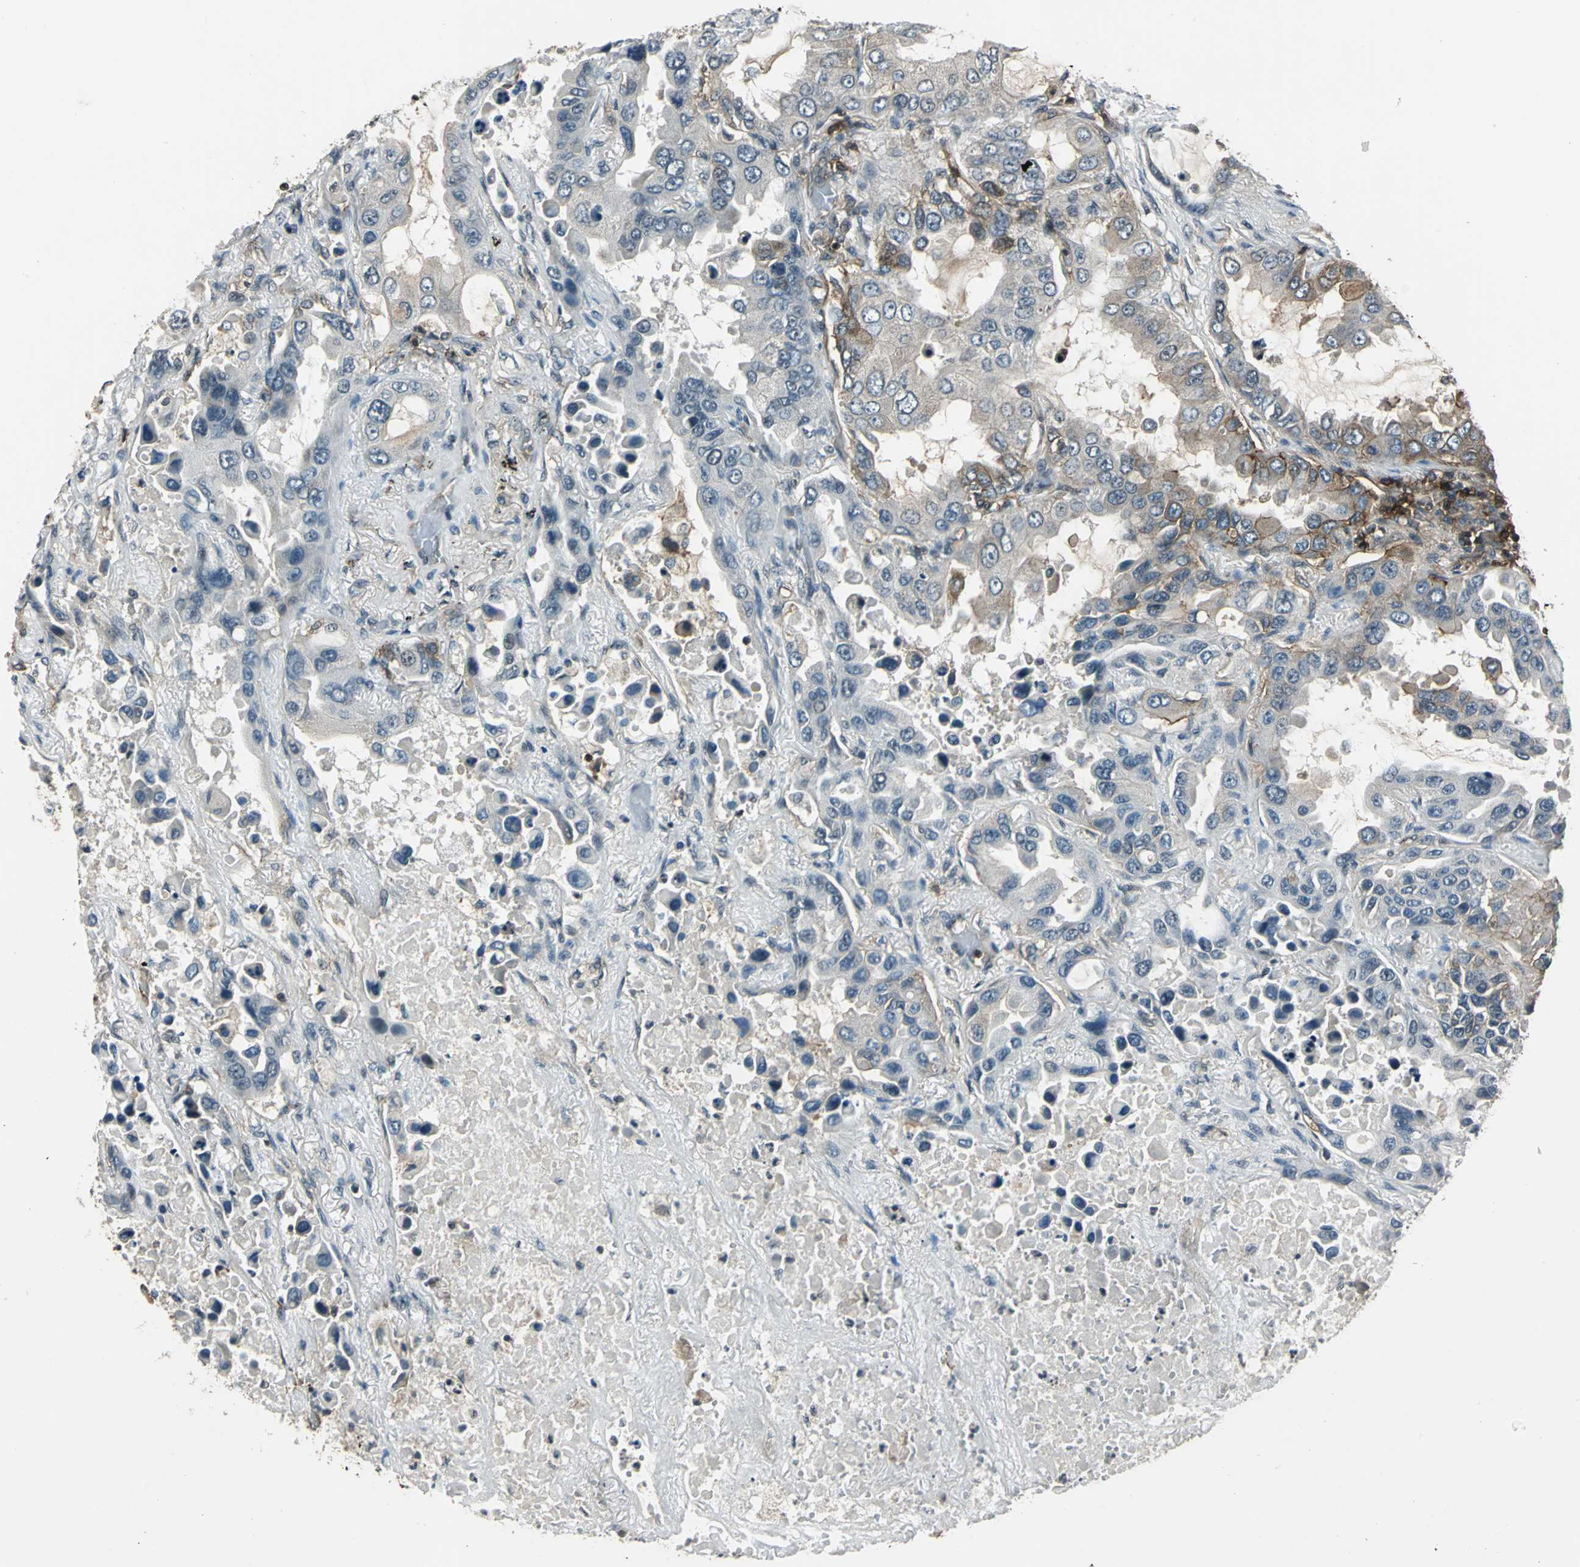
{"staining": {"intensity": "moderate", "quantity": "<25%", "location": "cytoplasmic/membranous"}, "tissue": "lung cancer", "cell_type": "Tumor cells", "image_type": "cancer", "snomed": [{"axis": "morphology", "description": "Adenocarcinoma, NOS"}, {"axis": "topography", "description": "Lung"}], "caption": "The photomicrograph exhibits a brown stain indicating the presence of a protein in the cytoplasmic/membranous of tumor cells in lung cancer. The staining was performed using DAB (3,3'-diaminobenzidine), with brown indicating positive protein expression. Nuclei are stained blue with hematoxylin.", "gene": "NR2C2", "patient": {"sex": "male", "age": 64}}